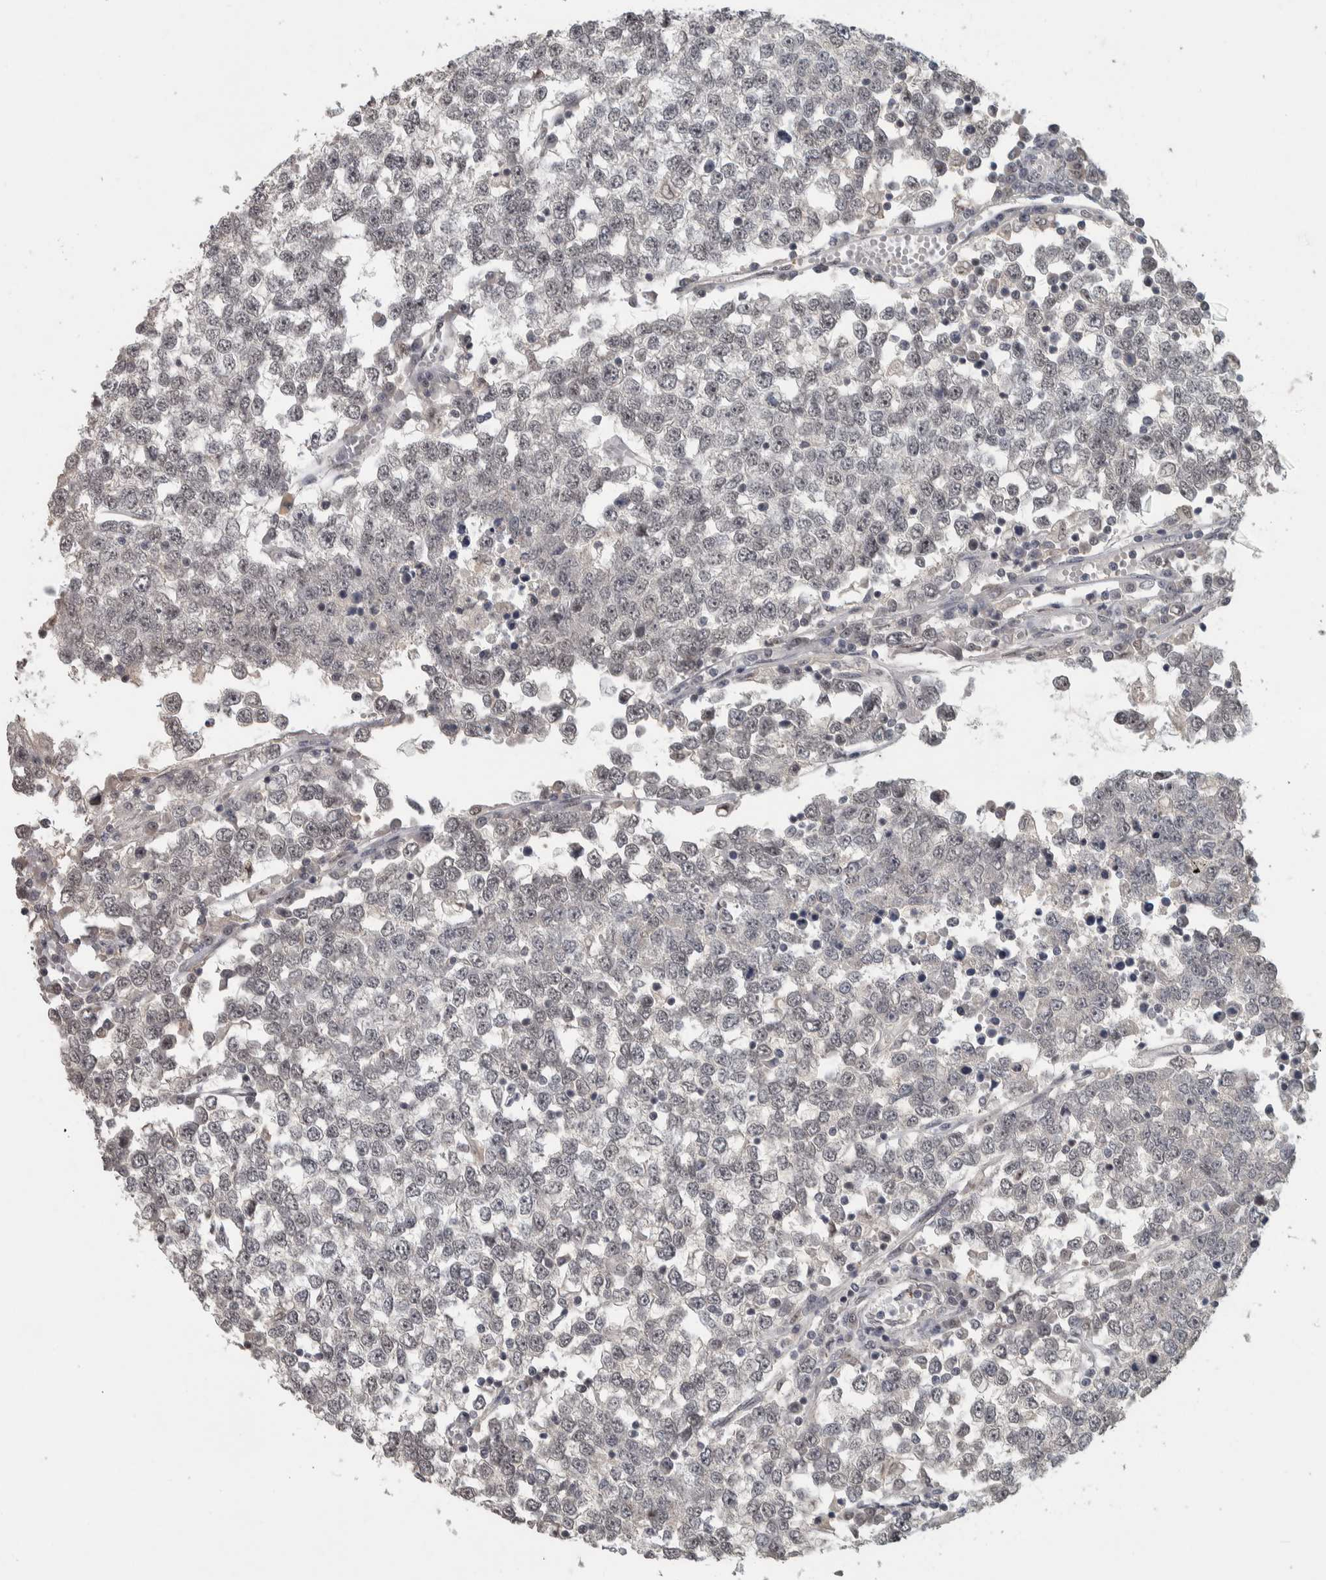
{"staining": {"intensity": "negative", "quantity": "none", "location": "none"}, "tissue": "testis cancer", "cell_type": "Tumor cells", "image_type": "cancer", "snomed": [{"axis": "morphology", "description": "Seminoma, NOS"}, {"axis": "topography", "description": "Testis"}], "caption": "This is an IHC micrograph of testis cancer. There is no expression in tumor cells.", "gene": "DDX42", "patient": {"sex": "male", "age": 65}}